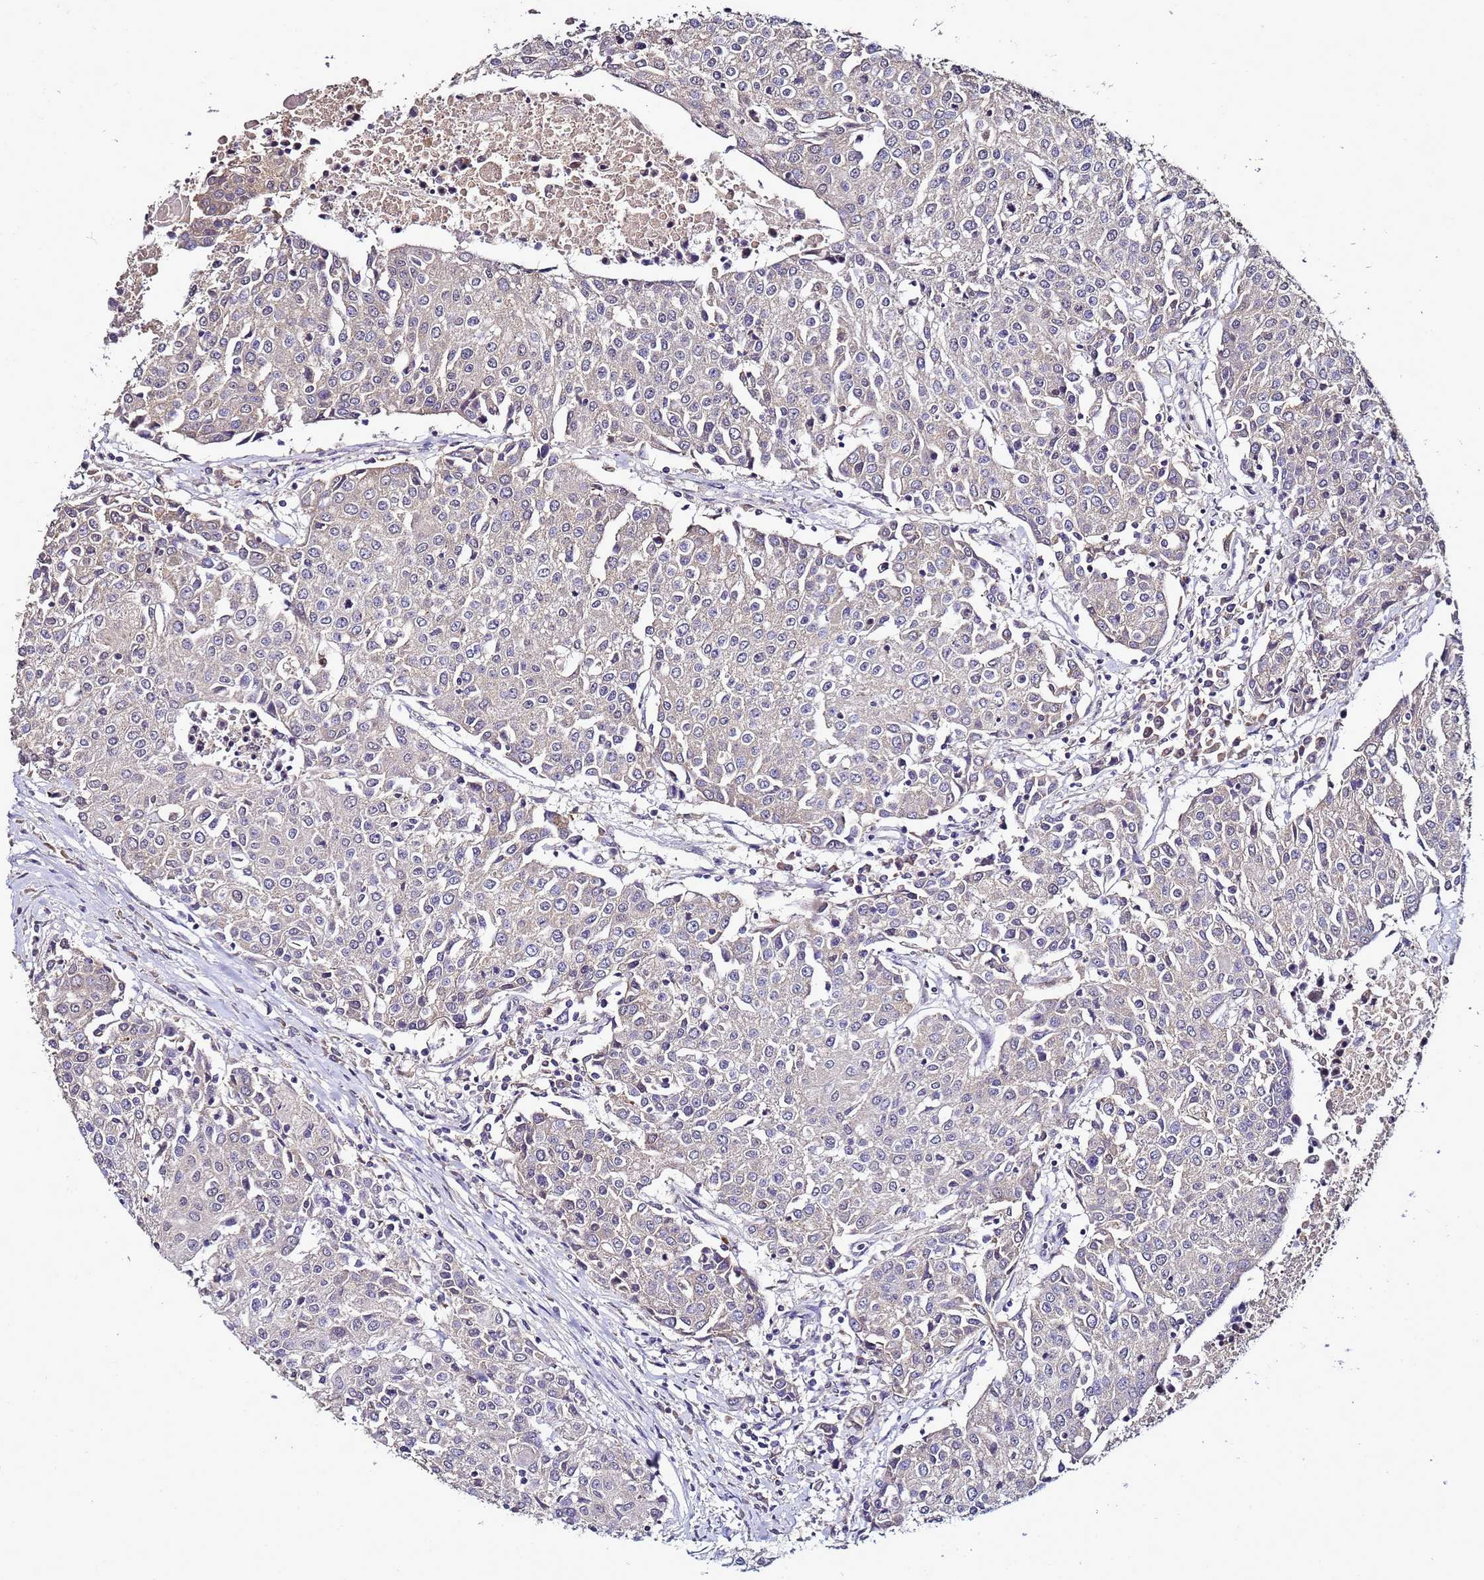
{"staining": {"intensity": "negative", "quantity": "none", "location": "none"}, "tissue": "urothelial cancer", "cell_type": "Tumor cells", "image_type": "cancer", "snomed": [{"axis": "morphology", "description": "Urothelial carcinoma, High grade"}, {"axis": "topography", "description": "Urinary bladder"}], "caption": "DAB immunohistochemical staining of urothelial cancer displays no significant staining in tumor cells. Nuclei are stained in blue.", "gene": "ANKRD17", "patient": {"sex": "female", "age": 85}}